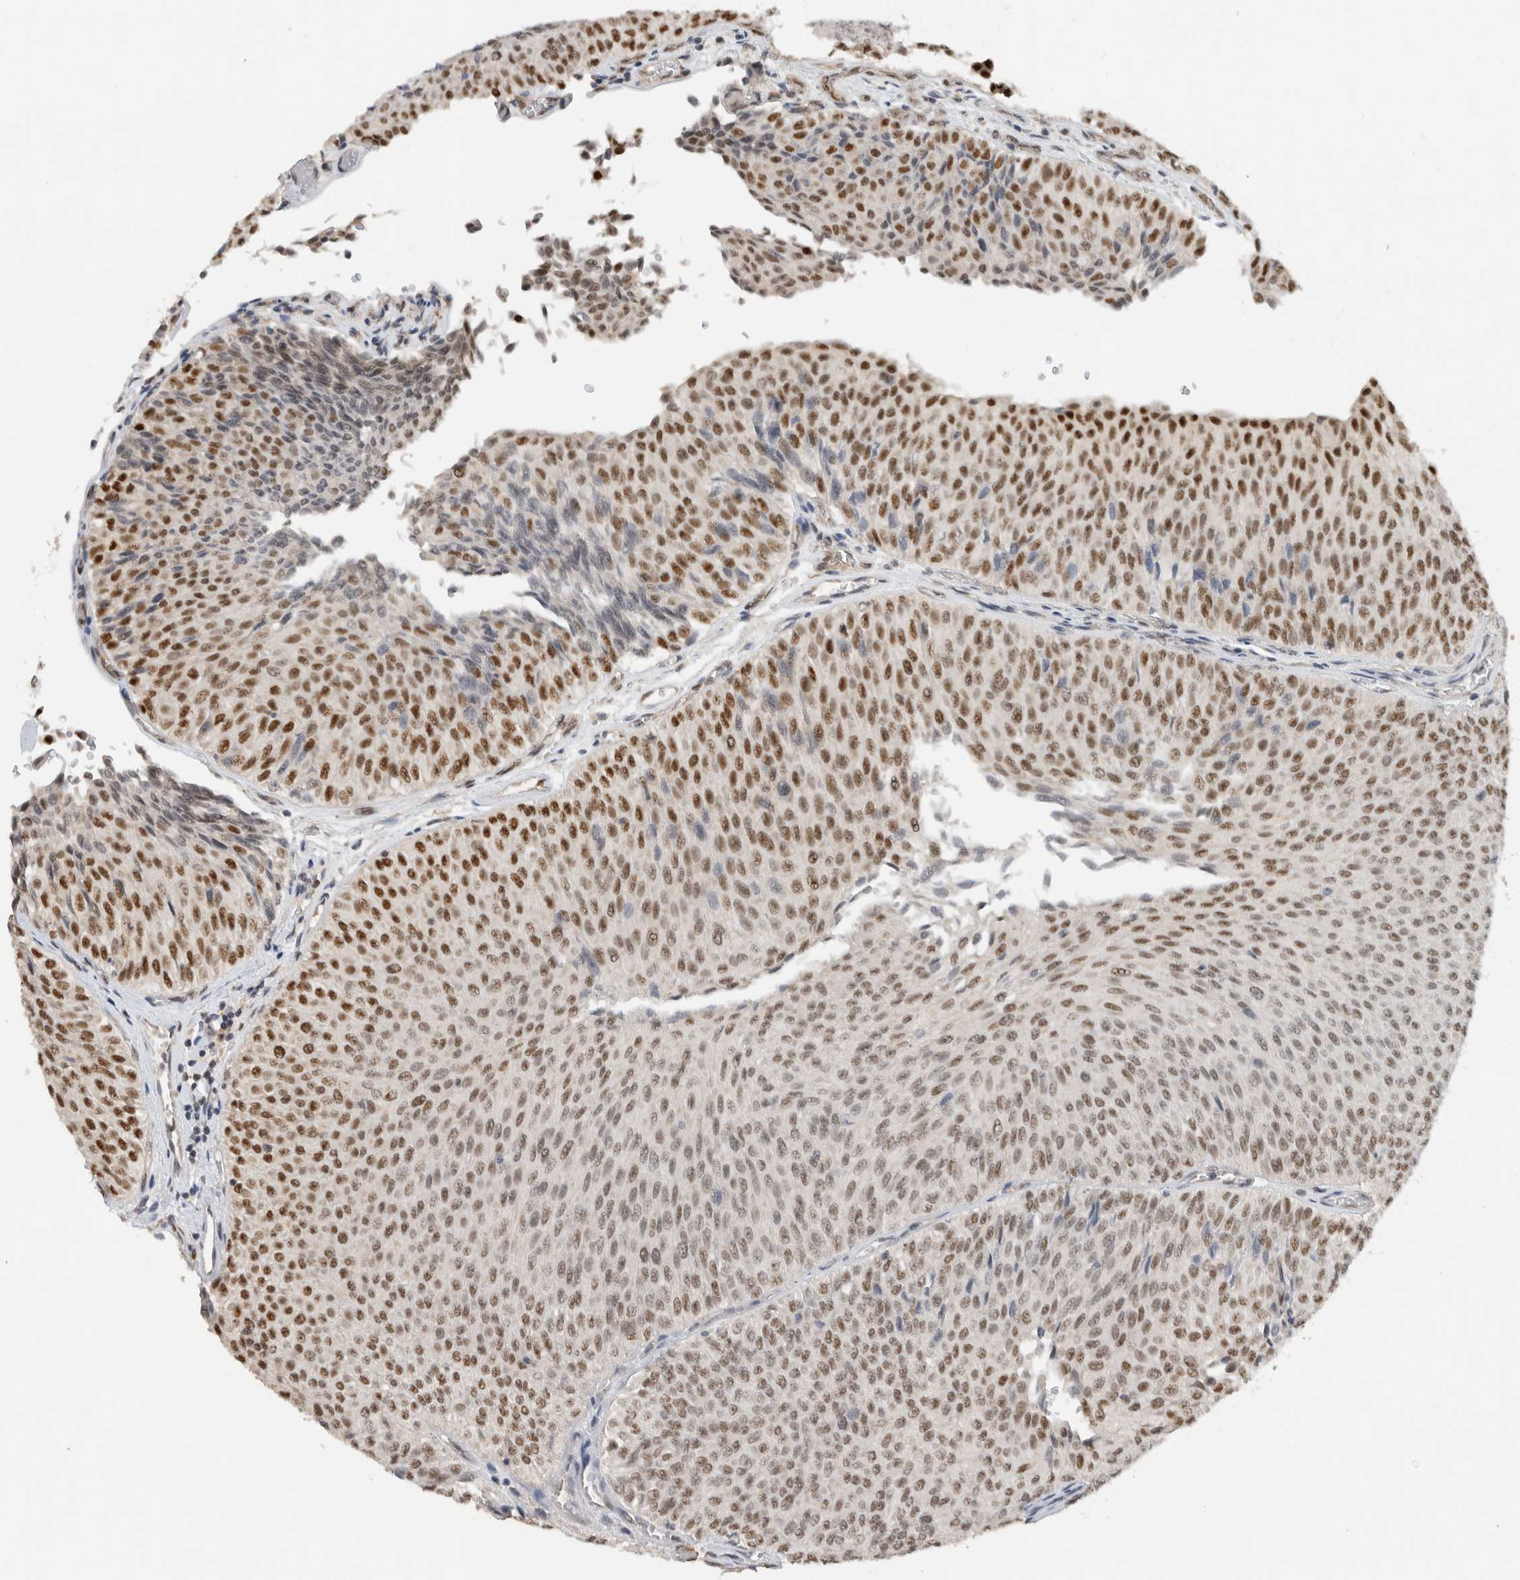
{"staining": {"intensity": "strong", "quantity": "25%-75%", "location": "nuclear"}, "tissue": "urothelial cancer", "cell_type": "Tumor cells", "image_type": "cancer", "snomed": [{"axis": "morphology", "description": "Urothelial carcinoma, Low grade"}, {"axis": "topography", "description": "Urinary bladder"}], "caption": "Urothelial carcinoma (low-grade) was stained to show a protein in brown. There is high levels of strong nuclear staining in approximately 25%-75% of tumor cells.", "gene": "DDX42", "patient": {"sex": "male", "age": 78}}